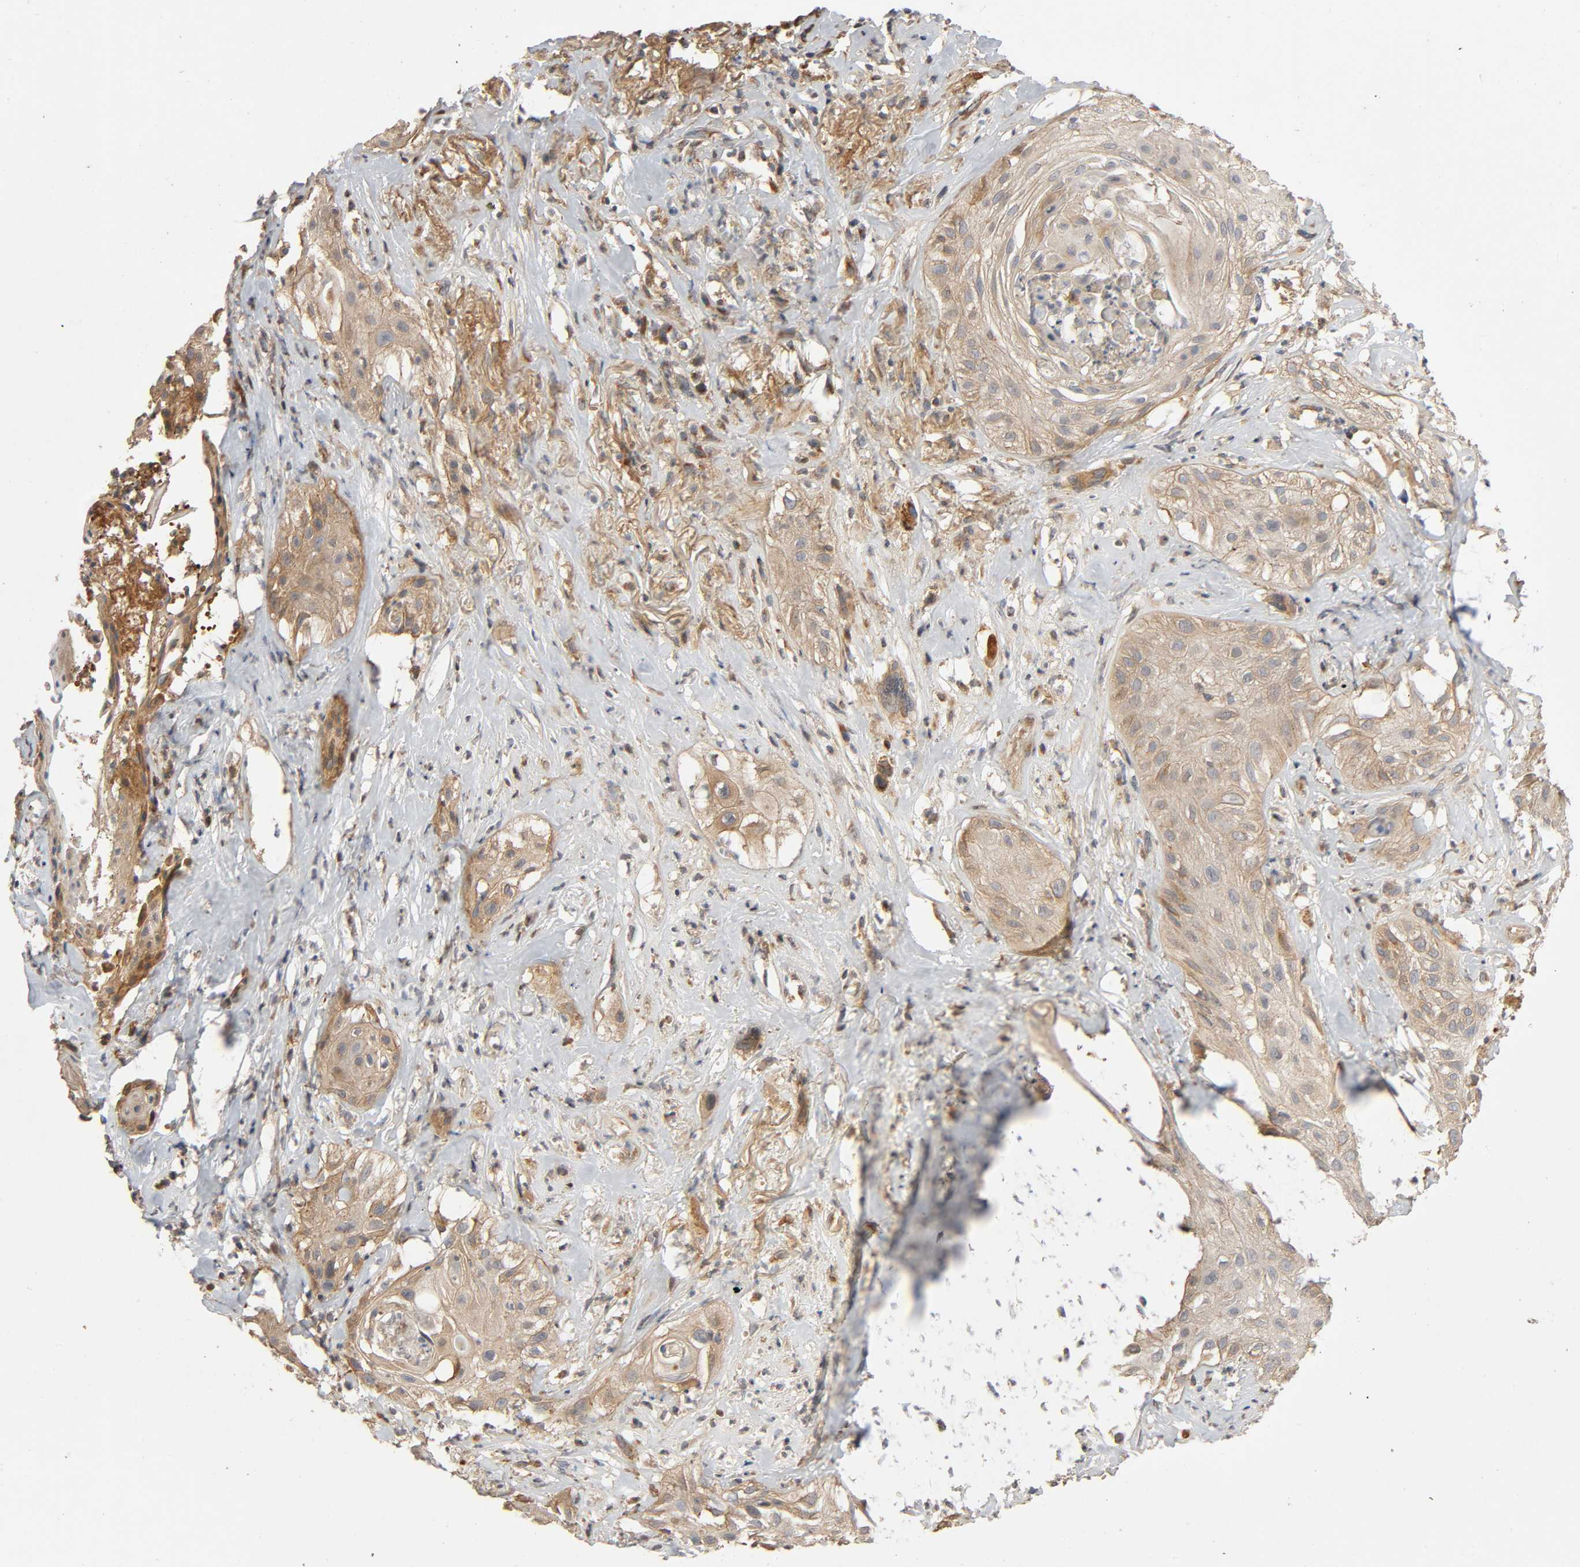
{"staining": {"intensity": "moderate", "quantity": "<25%", "location": "cytoplasmic/membranous"}, "tissue": "skin cancer", "cell_type": "Tumor cells", "image_type": "cancer", "snomed": [{"axis": "morphology", "description": "Squamous cell carcinoma, NOS"}, {"axis": "topography", "description": "Skin"}], "caption": "Skin squamous cell carcinoma stained with a protein marker displays moderate staining in tumor cells.", "gene": "SGSM1", "patient": {"sex": "male", "age": 65}}